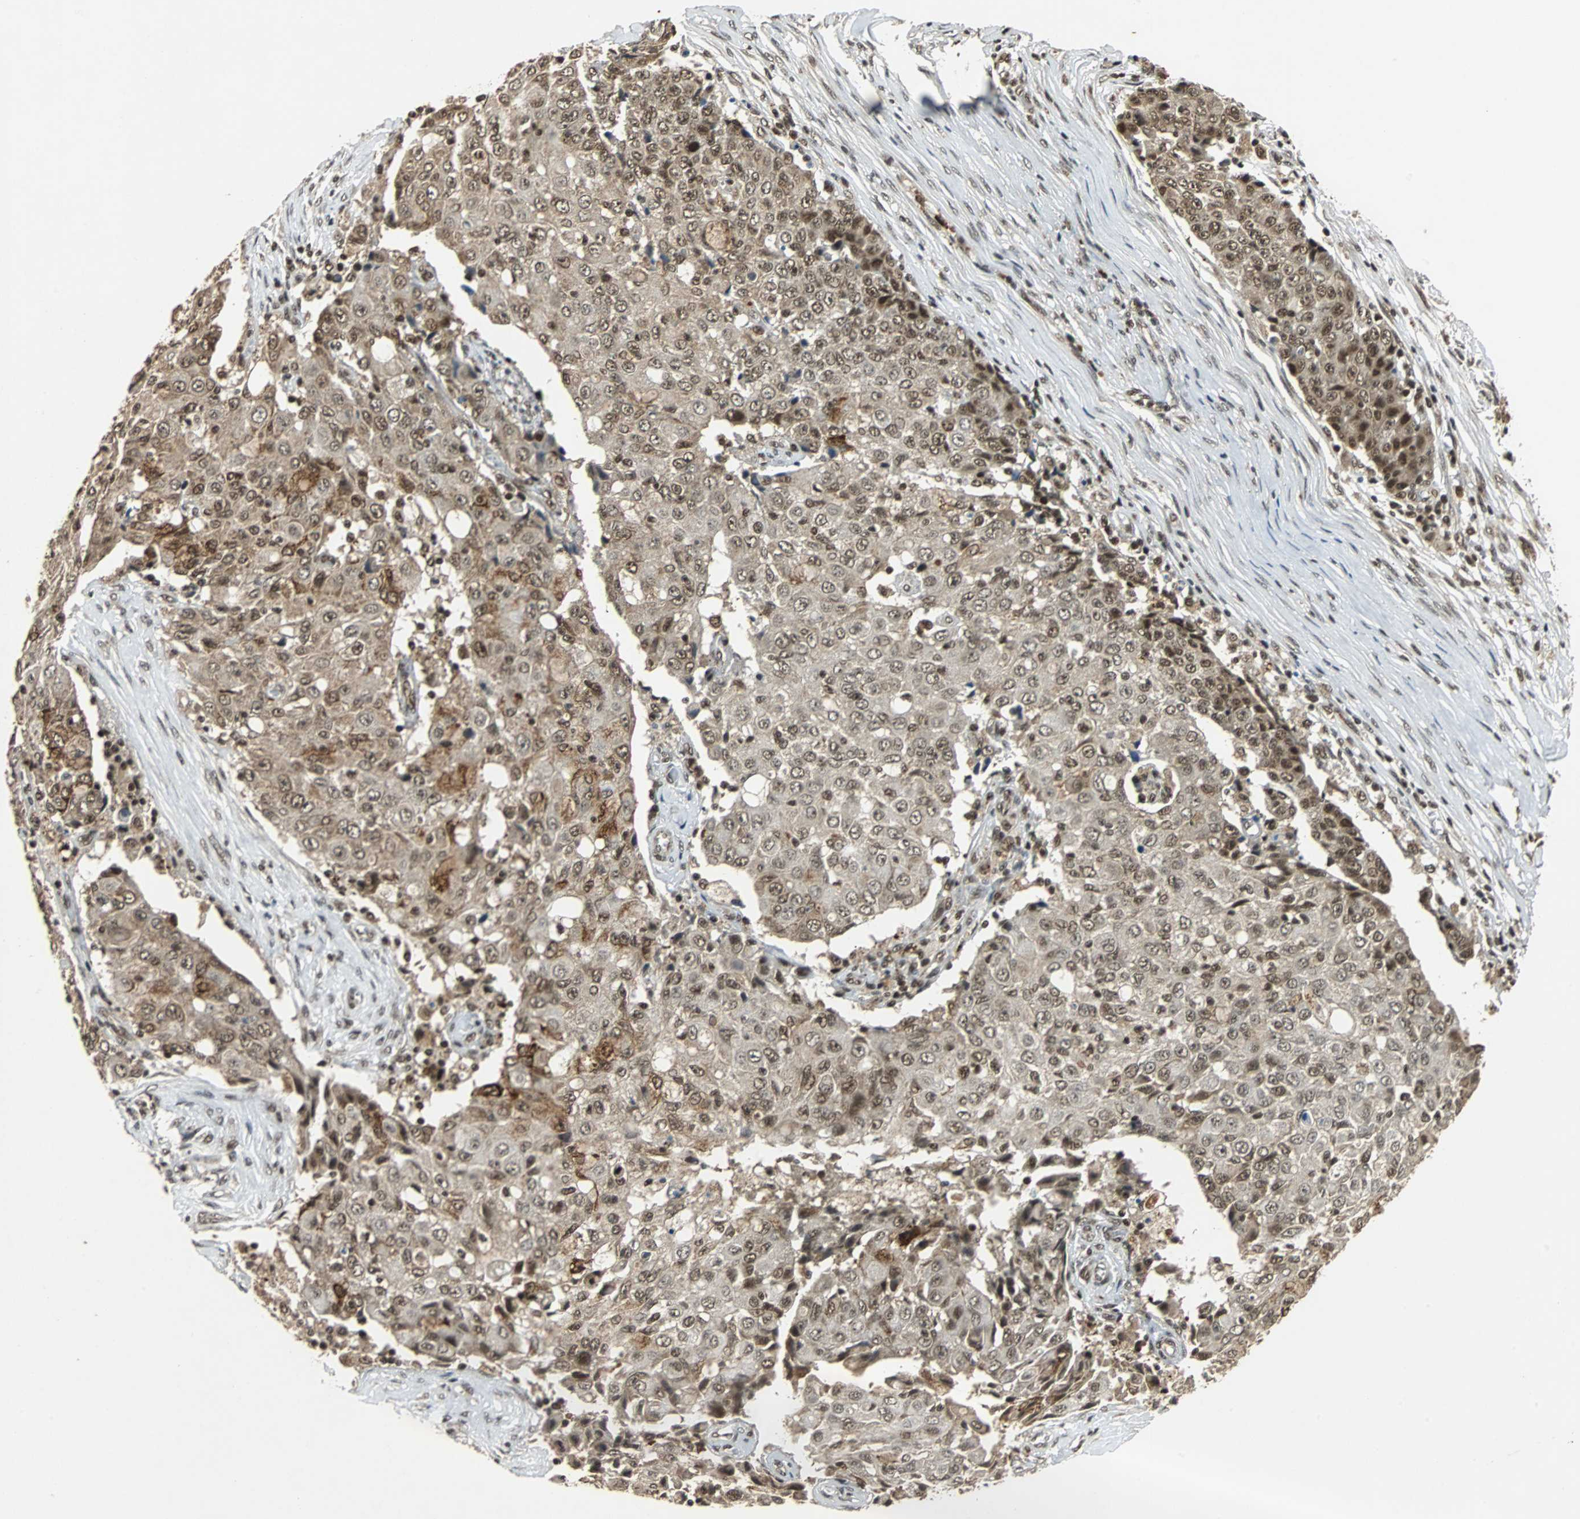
{"staining": {"intensity": "moderate", "quantity": ">75%", "location": "nuclear"}, "tissue": "ovarian cancer", "cell_type": "Tumor cells", "image_type": "cancer", "snomed": [{"axis": "morphology", "description": "Carcinoma, endometroid"}, {"axis": "topography", "description": "Ovary"}], "caption": "Endometroid carcinoma (ovarian) stained with a protein marker reveals moderate staining in tumor cells.", "gene": "TAF5", "patient": {"sex": "female", "age": 42}}